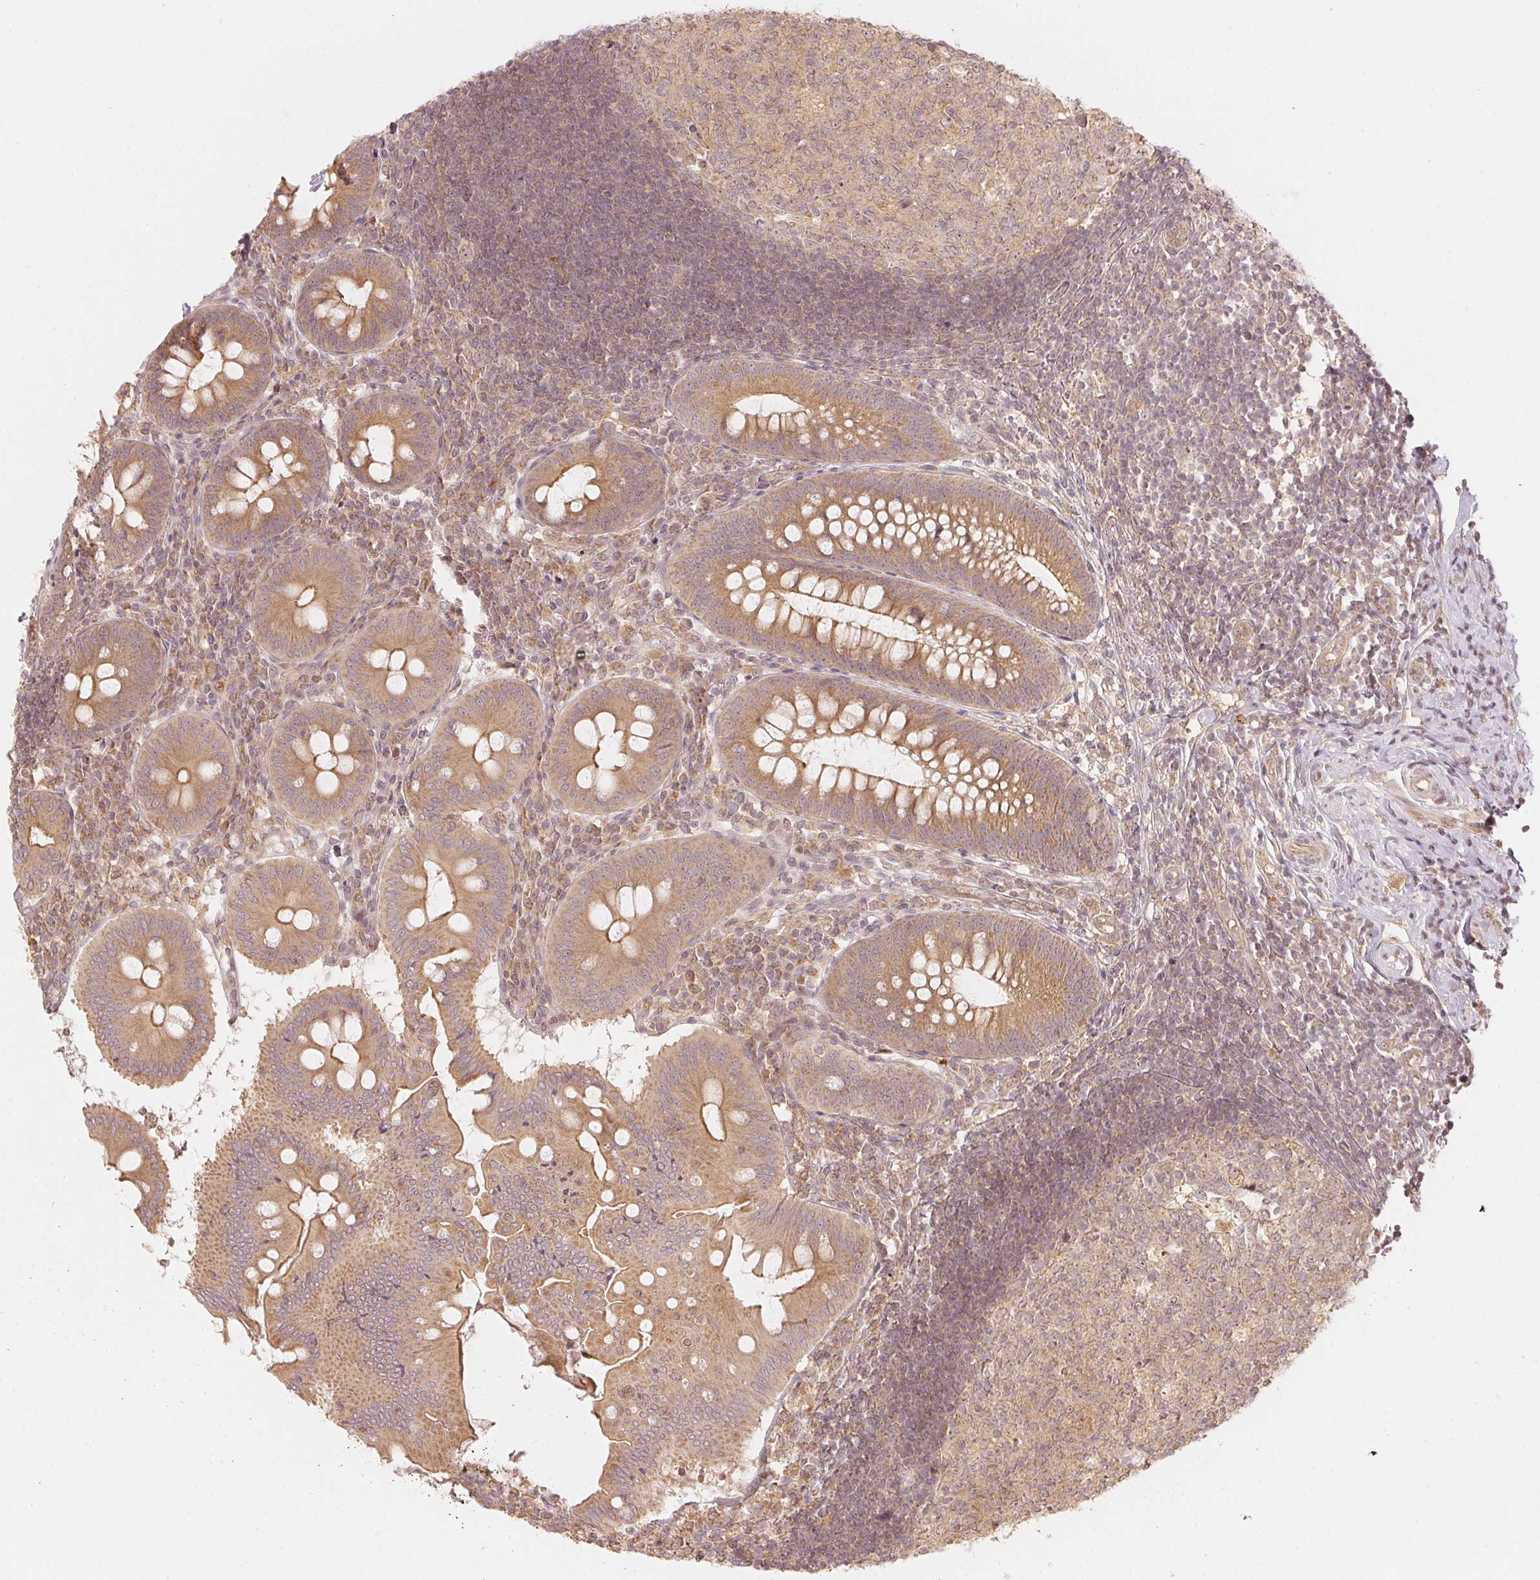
{"staining": {"intensity": "moderate", "quantity": ">75%", "location": "cytoplasmic/membranous"}, "tissue": "appendix", "cell_type": "Glandular cells", "image_type": "normal", "snomed": [{"axis": "morphology", "description": "Normal tissue, NOS"}, {"axis": "morphology", "description": "Inflammation, NOS"}, {"axis": "topography", "description": "Appendix"}], "caption": "DAB immunohistochemical staining of benign appendix demonstrates moderate cytoplasmic/membranous protein staining in about >75% of glandular cells.", "gene": "WDR54", "patient": {"sex": "male", "age": 16}}